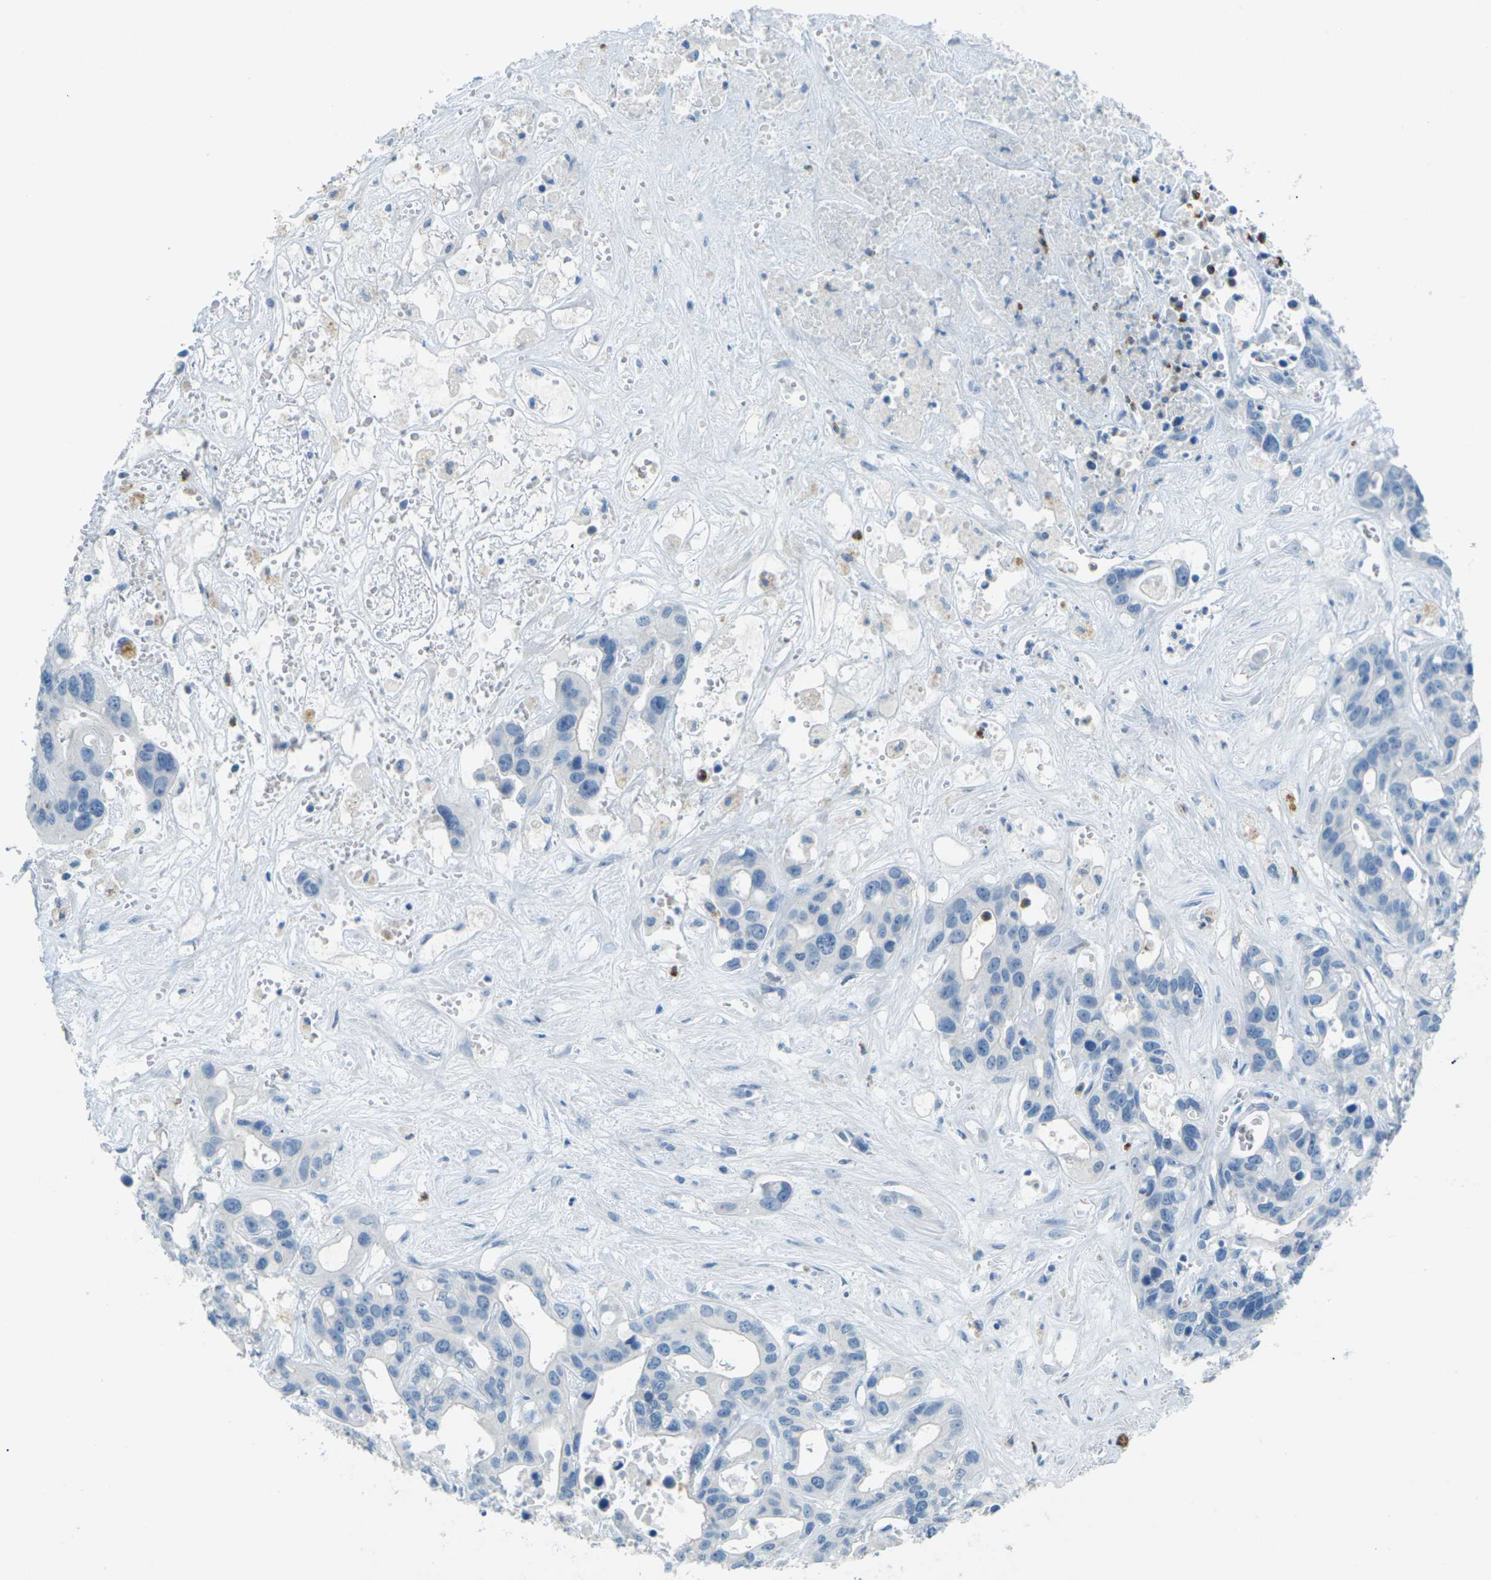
{"staining": {"intensity": "negative", "quantity": "none", "location": "none"}, "tissue": "liver cancer", "cell_type": "Tumor cells", "image_type": "cancer", "snomed": [{"axis": "morphology", "description": "Cholangiocarcinoma"}, {"axis": "topography", "description": "Liver"}], "caption": "Immunohistochemistry (IHC) histopathology image of liver cancer (cholangiocarcinoma) stained for a protein (brown), which shows no staining in tumor cells.", "gene": "CDH16", "patient": {"sex": "female", "age": 65}}